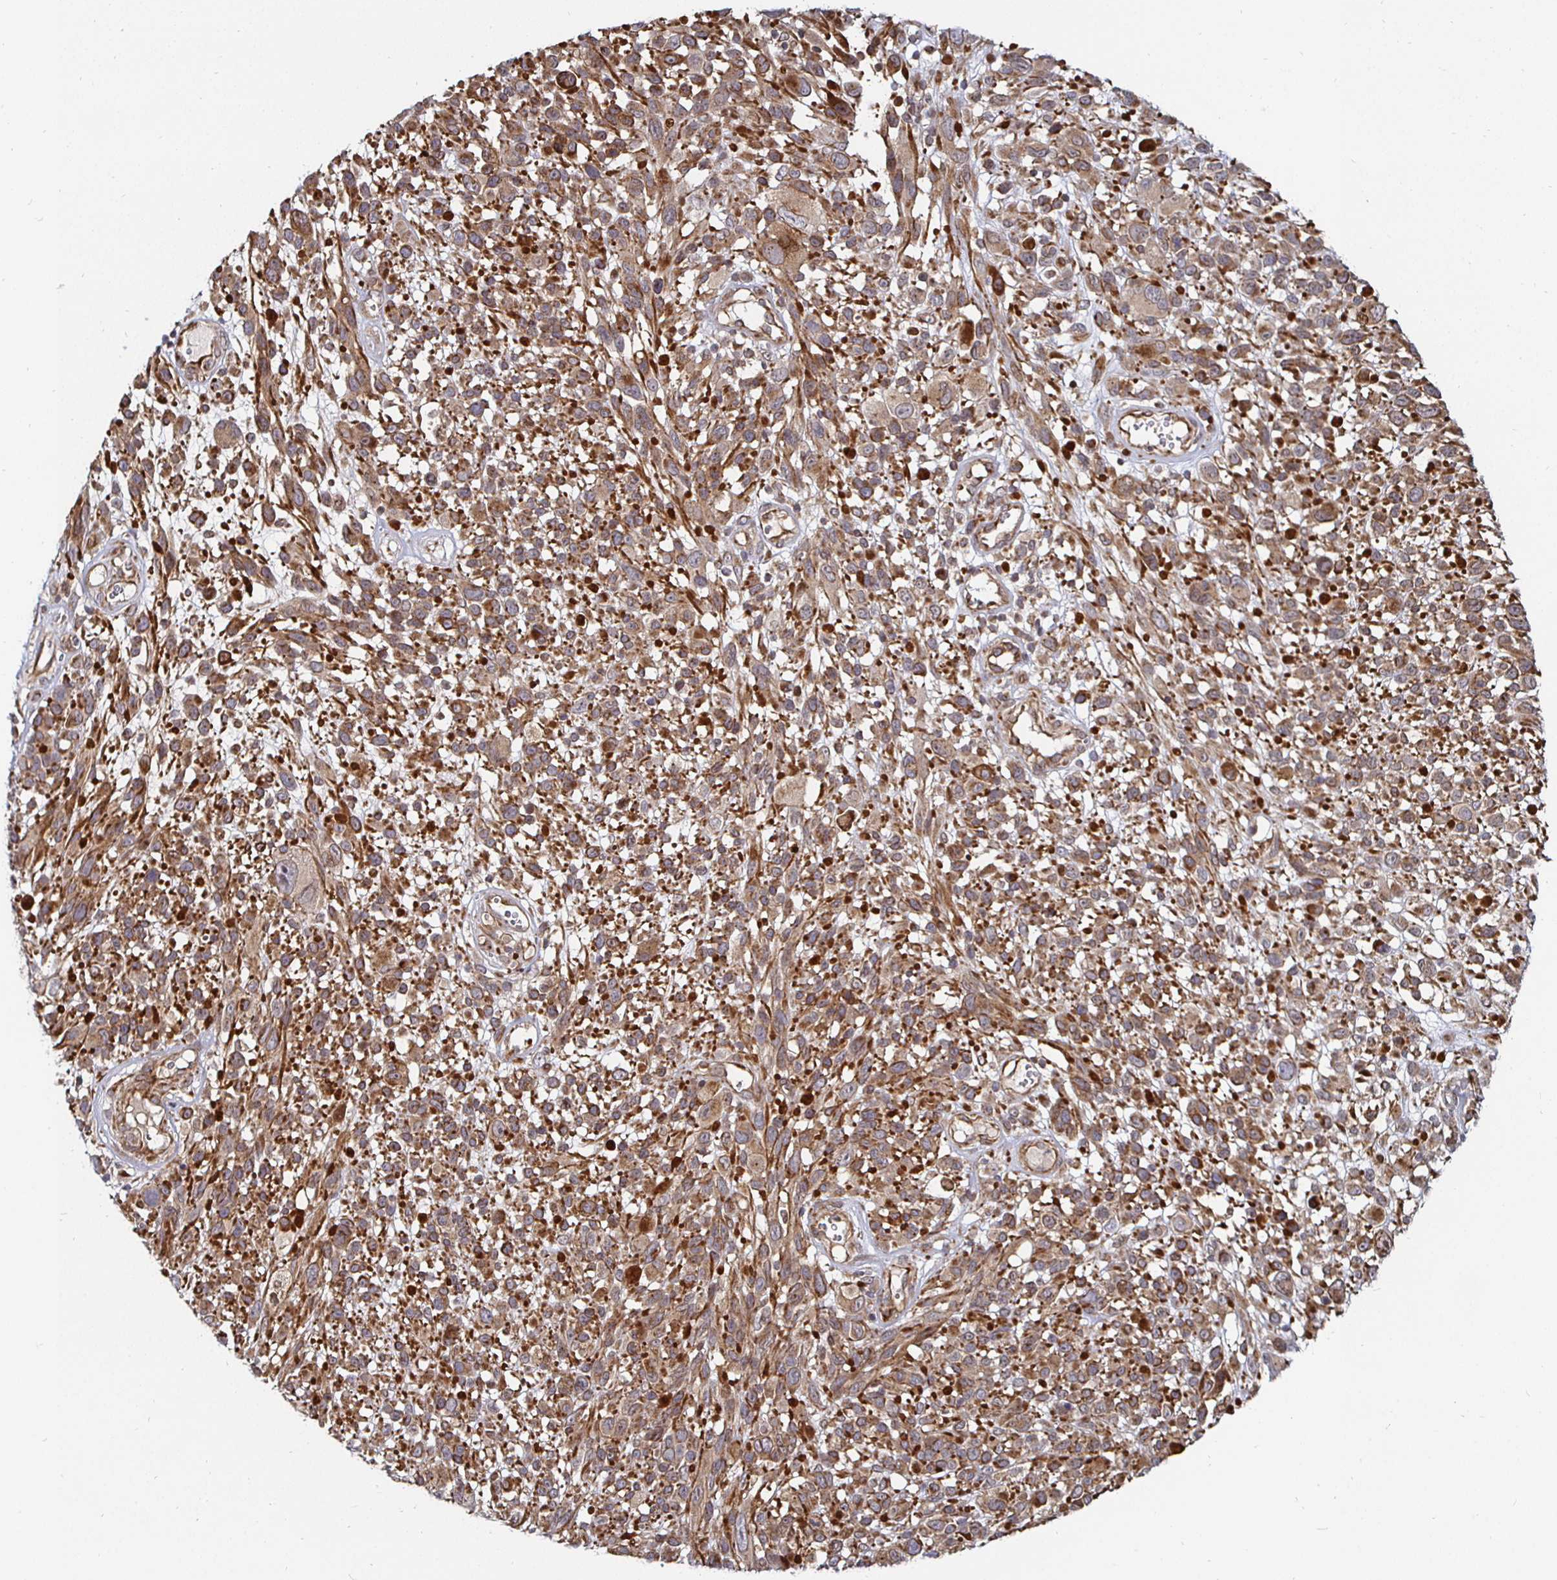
{"staining": {"intensity": "moderate", "quantity": ">75%", "location": "cytoplasmic/membranous"}, "tissue": "melanoma", "cell_type": "Tumor cells", "image_type": "cancer", "snomed": [{"axis": "morphology", "description": "Malignant melanoma, NOS"}, {"axis": "topography", "description": "Skin"}], "caption": "Immunohistochemistry (IHC) histopathology image of malignant melanoma stained for a protein (brown), which exhibits medium levels of moderate cytoplasmic/membranous positivity in approximately >75% of tumor cells.", "gene": "TBKBP1", "patient": {"sex": "male", "age": 68}}